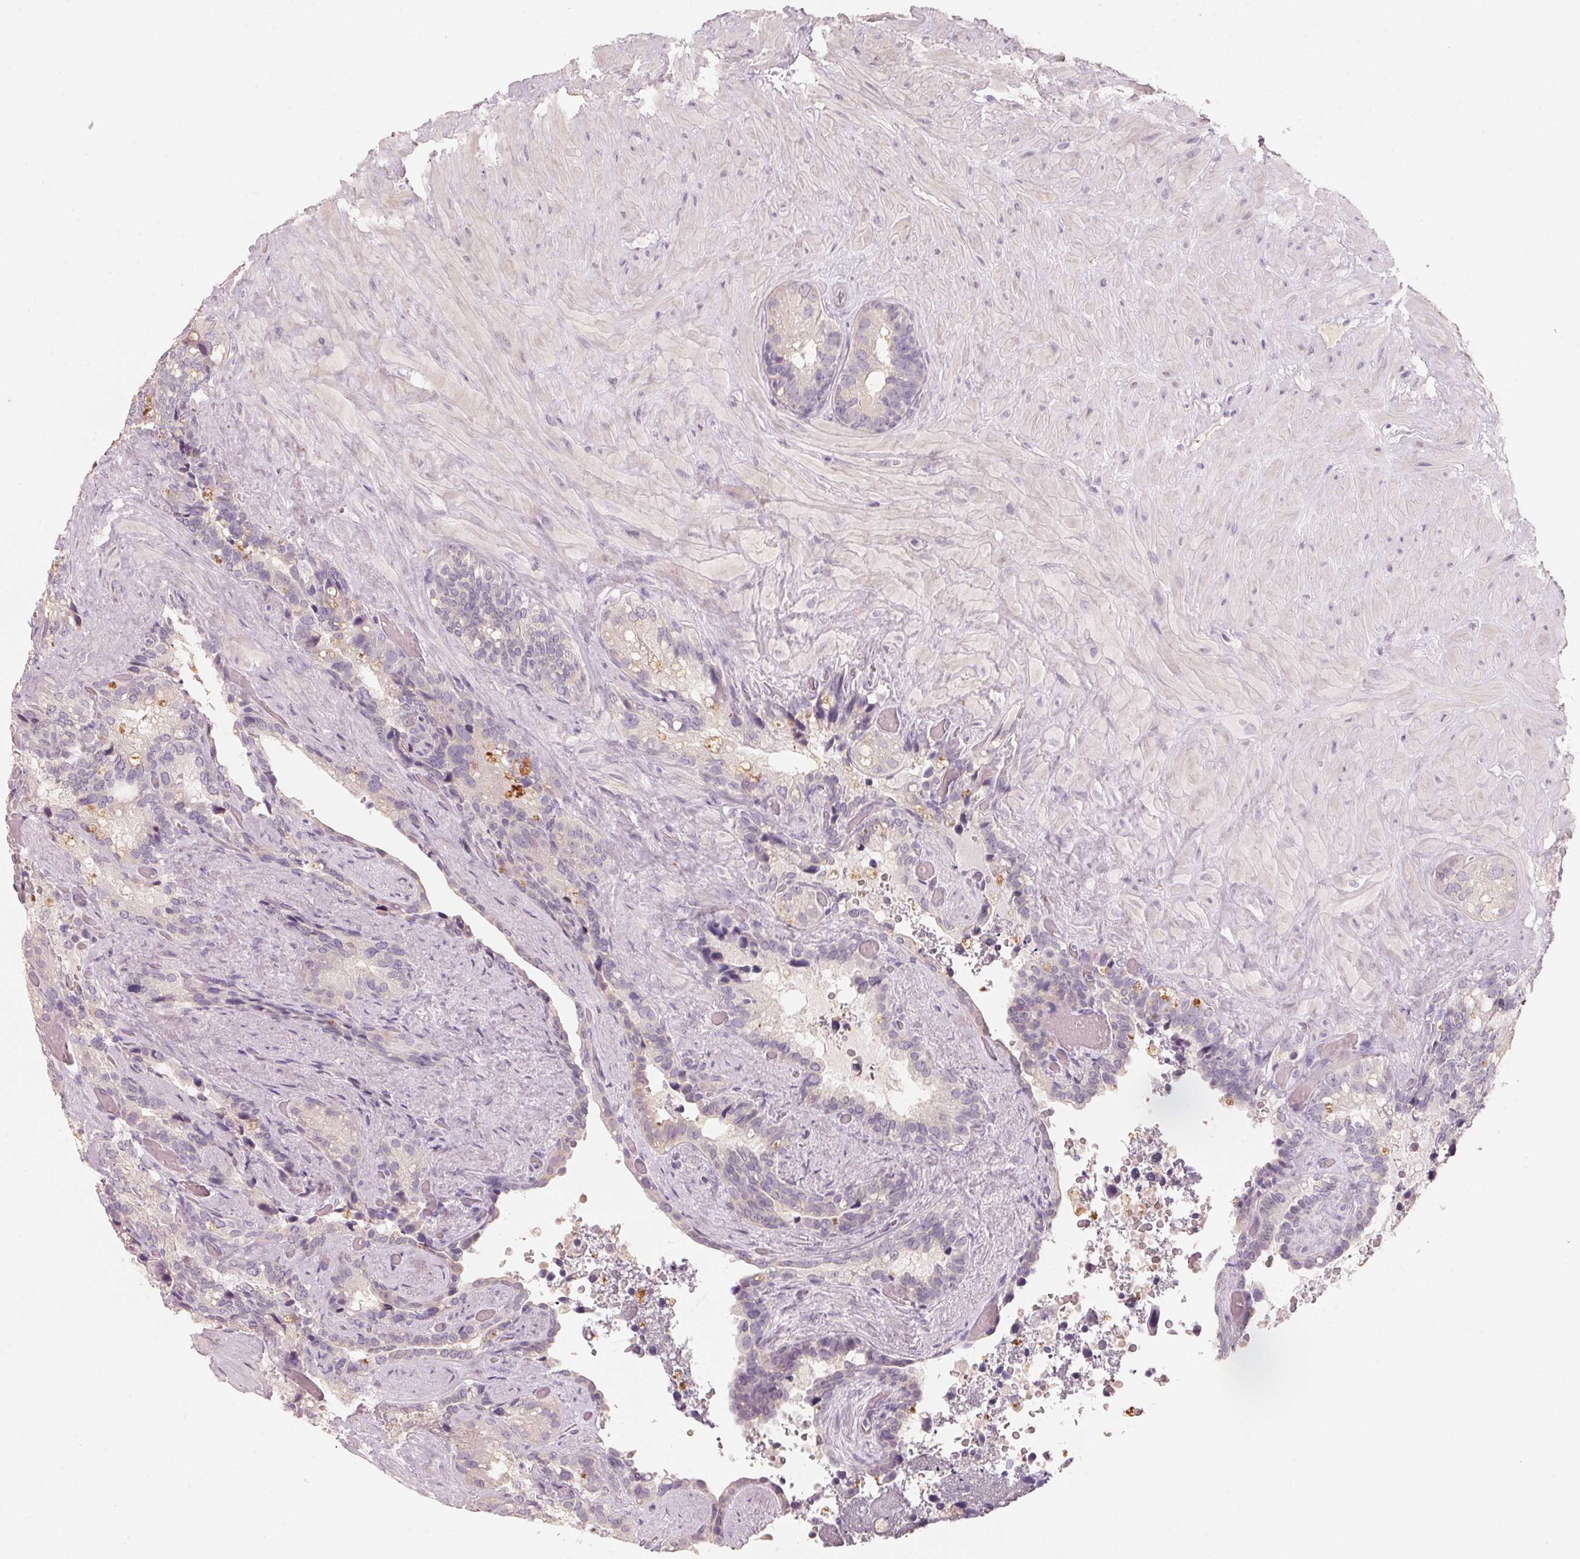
{"staining": {"intensity": "weak", "quantity": "<25%", "location": "cytoplasmic/membranous"}, "tissue": "seminal vesicle", "cell_type": "Glandular cells", "image_type": "normal", "snomed": [{"axis": "morphology", "description": "Normal tissue, NOS"}, {"axis": "topography", "description": "Seminal veicle"}], "caption": "Immunohistochemistry (IHC) of benign seminal vesicle displays no positivity in glandular cells.", "gene": "TREH", "patient": {"sex": "male", "age": 60}}